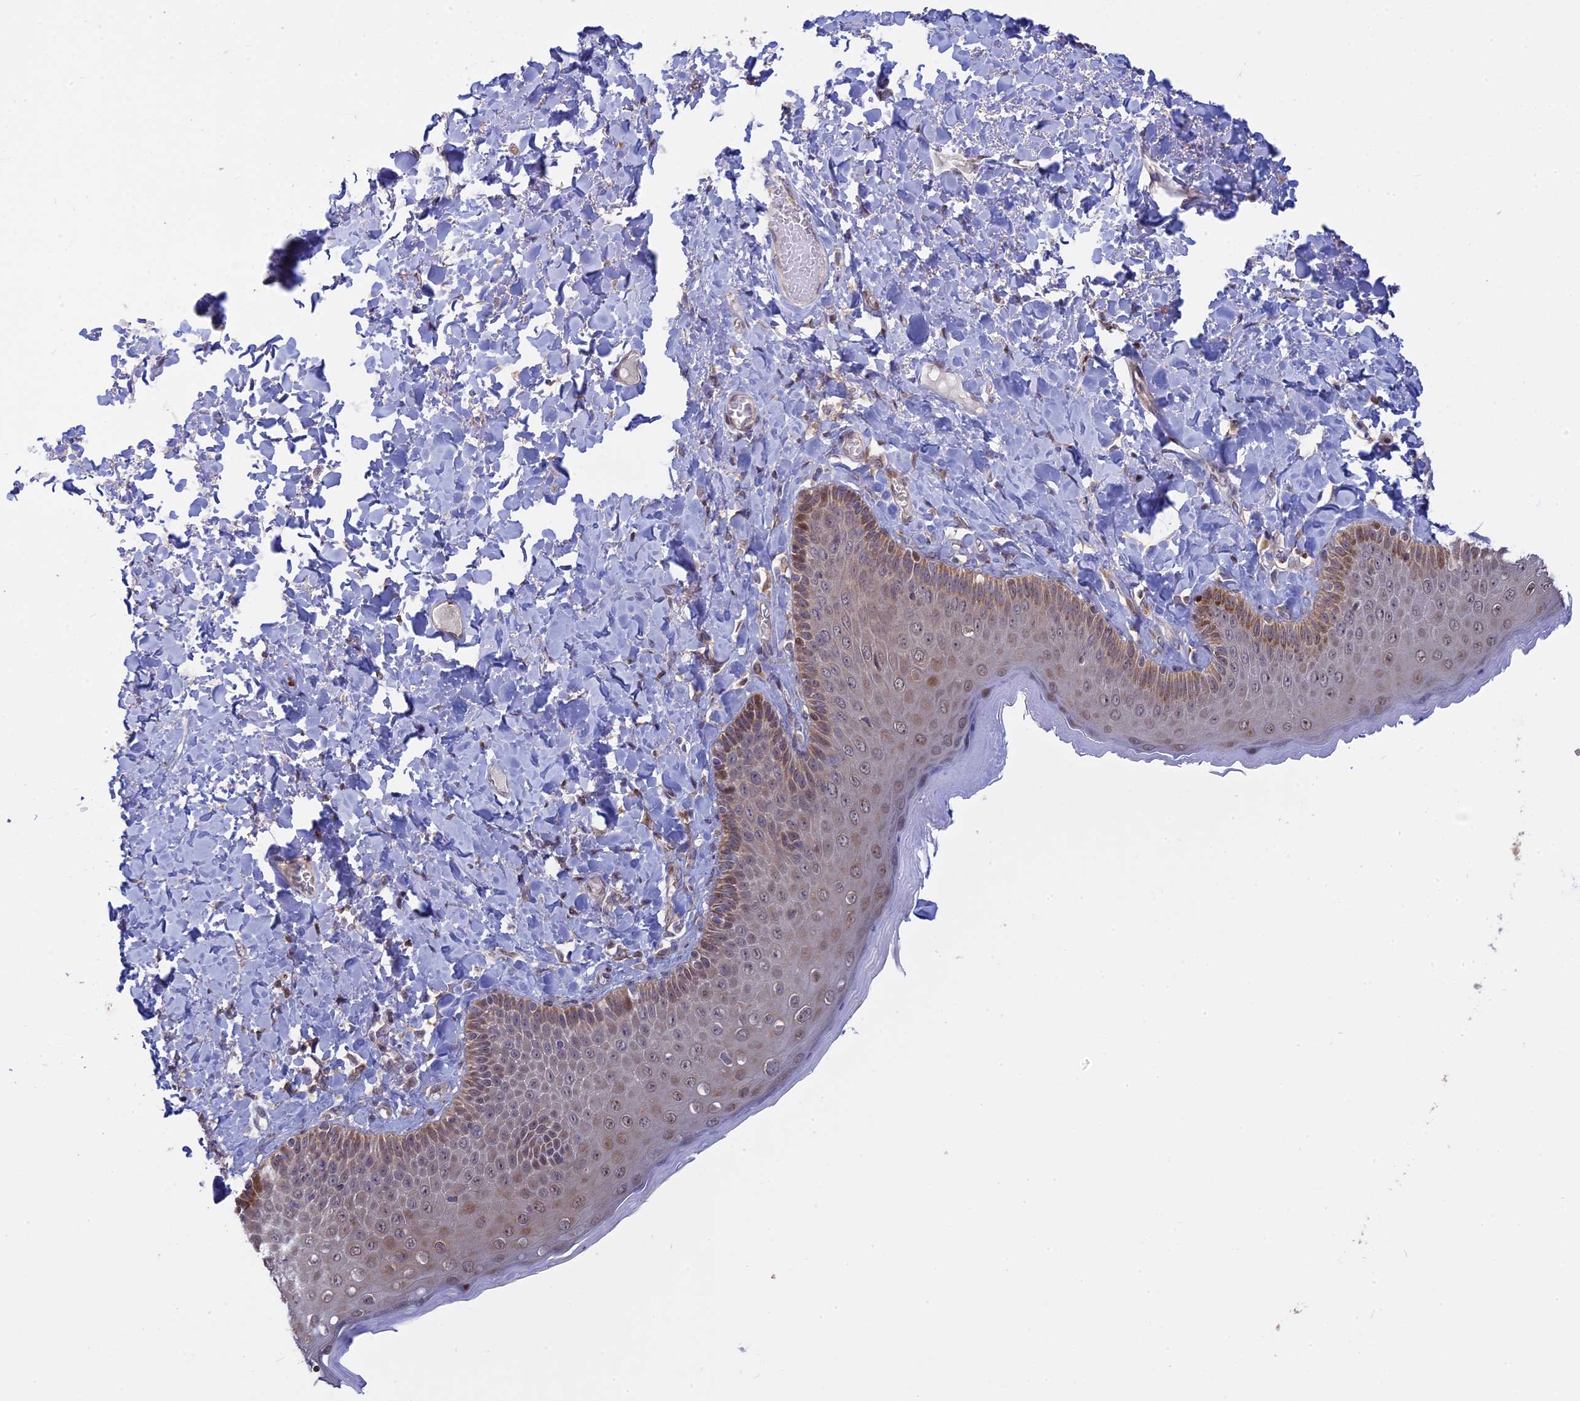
{"staining": {"intensity": "moderate", "quantity": "<25%", "location": "cytoplasmic/membranous,nuclear"}, "tissue": "skin", "cell_type": "Epidermal cells", "image_type": "normal", "snomed": [{"axis": "morphology", "description": "Normal tissue, NOS"}, {"axis": "topography", "description": "Anal"}], "caption": "Immunohistochemistry (IHC) photomicrograph of normal skin: skin stained using immunohistochemistry (IHC) exhibits low levels of moderate protein expression localized specifically in the cytoplasmic/membranous,nuclear of epidermal cells, appearing as a cytoplasmic/membranous,nuclear brown color.", "gene": "GSKIP", "patient": {"sex": "male", "age": 69}}